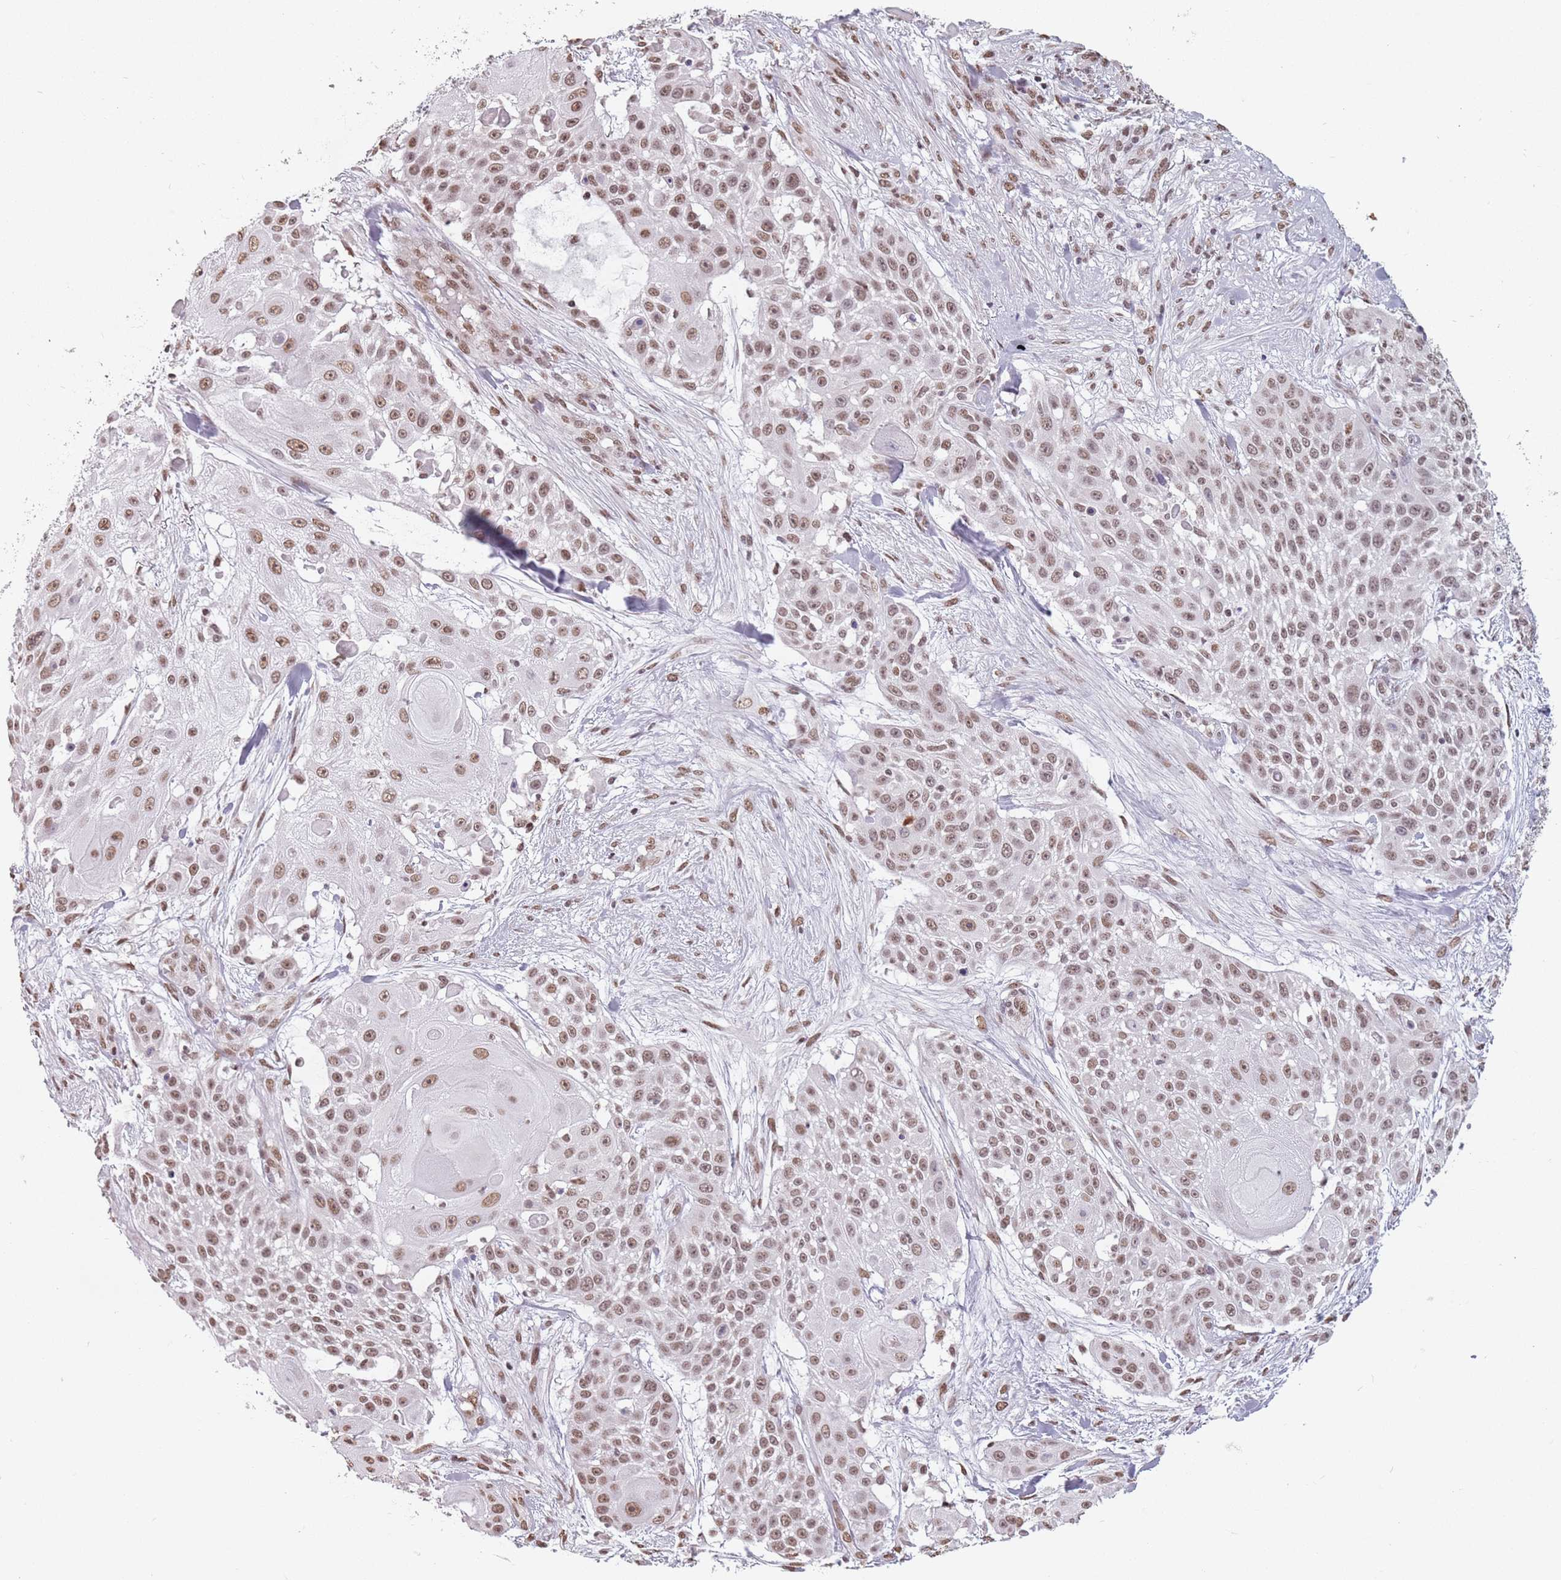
{"staining": {"intensity": "moderate", "quantity": ">75%", "location": "nuclear"}, "tissue": "skin cancer", "cell_type": "Tumor cells", "image_type": "cancer", "snomed": [{"axis": "morphology", "description": "Squamous cell carcinoma, NOS"}, {"axis": "topography", "description": "Skin"}], "caption": "Human squamous cell carcinoma (skin) stained with a protein marker demonstrates moderate staining in tumor cells.", "gene": "PTCHD1", "patient": {"sex": "female", "age": 86}}